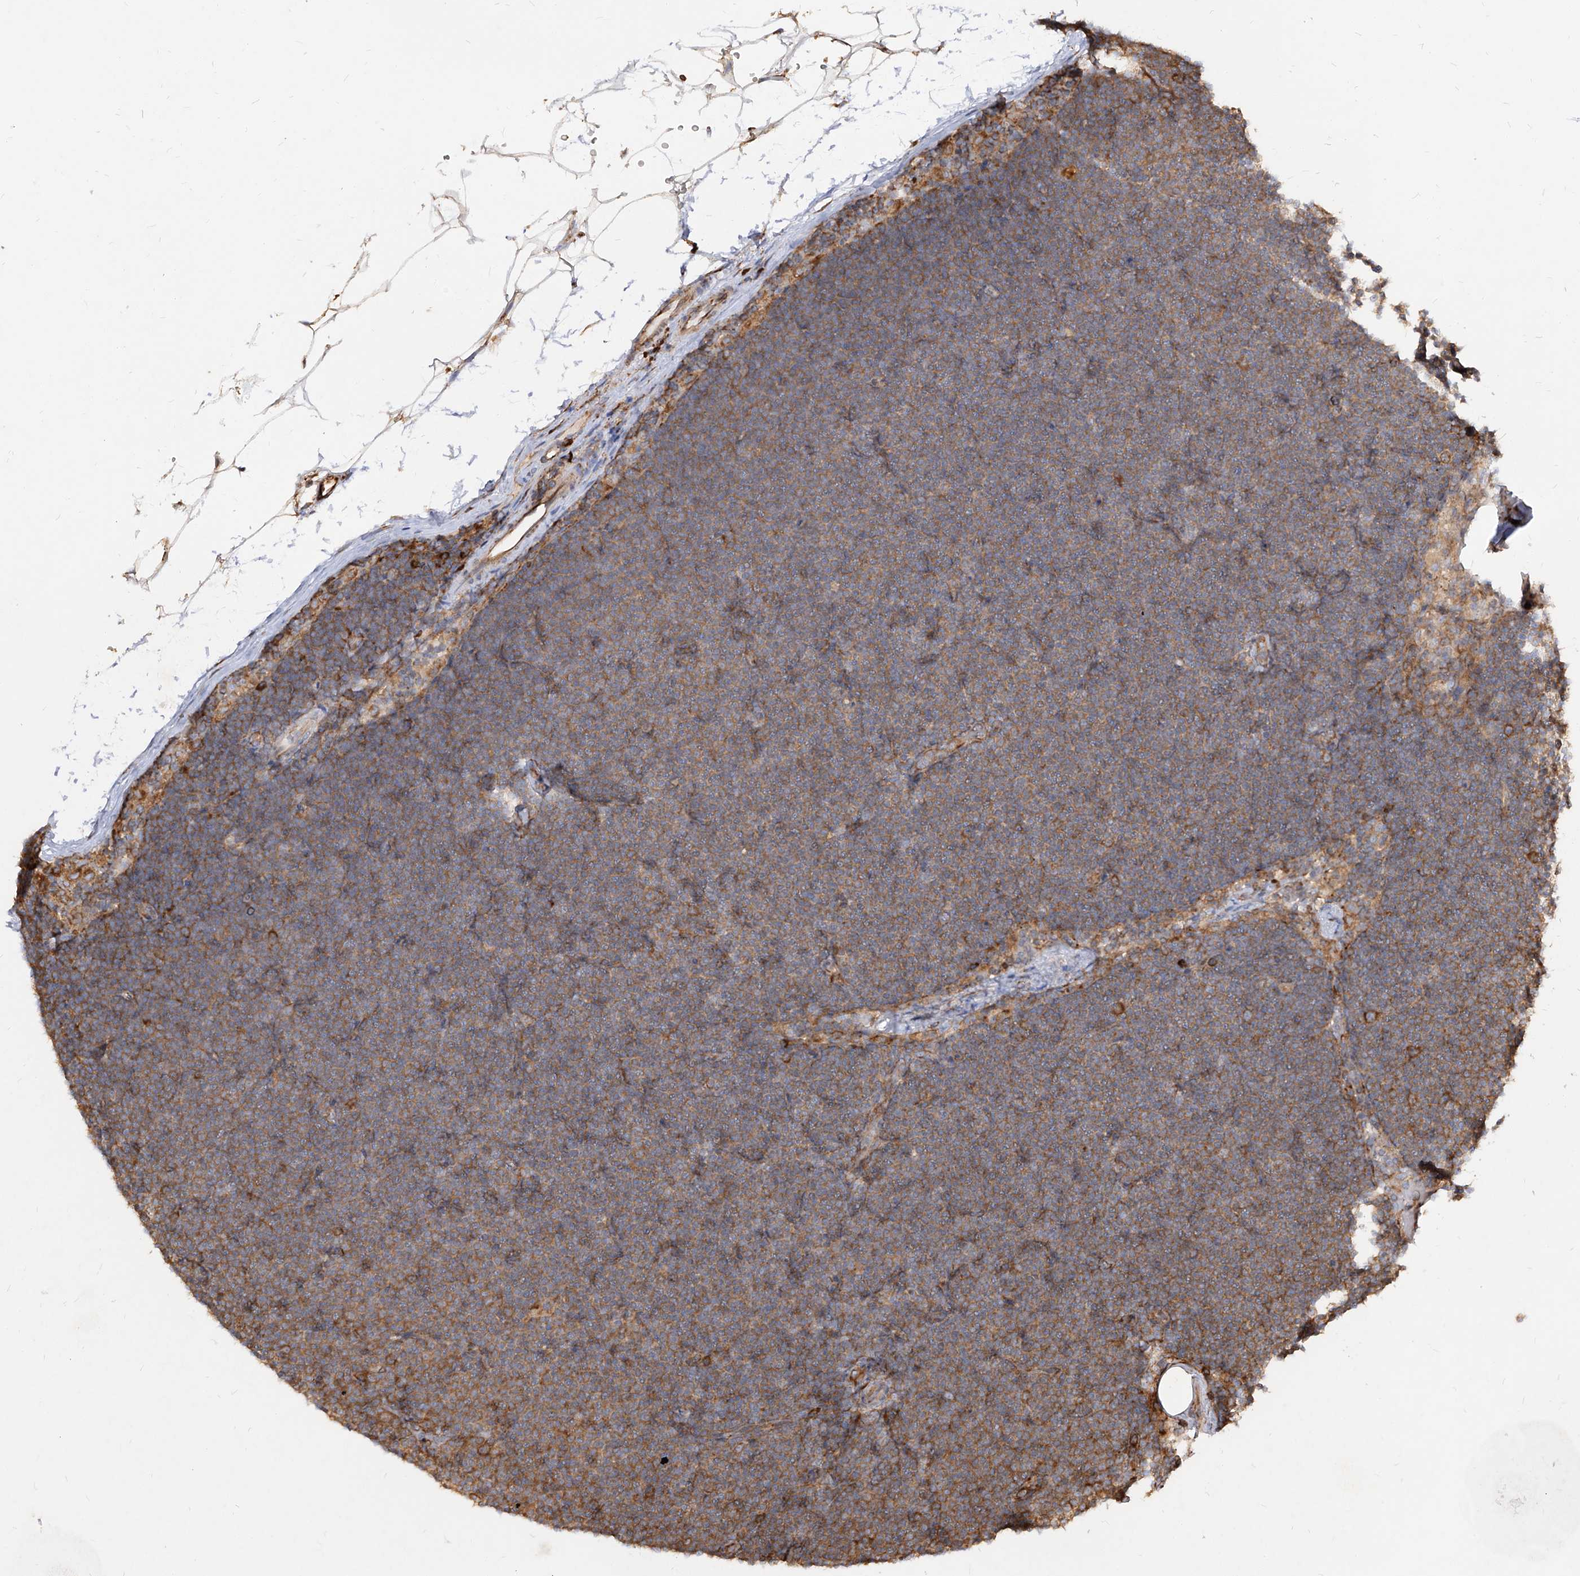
{"staining": {"intensity": "moderate", "quantity": ">75%", "location": "cytoplasmic/membranous"}, "tissue": "lymphoma", "cell_type": "Tumor cells", "image_type": "cancer", "snomed": [{"axis": "morphology", "description": "Malignant lymphoma, non-Hodgkin's type, Low grade"}, {"axis": "topography", "description": "Lymph node"}], "caption": "IHC histopathology image of human lymphoma stained for a protein (brown), which displays medium levels of moderate cytoplasmic/membranous expression in approximately >75% of tumor cells.", "gene": "RPS25", "patient": {"sex": "female", "age": 53}}